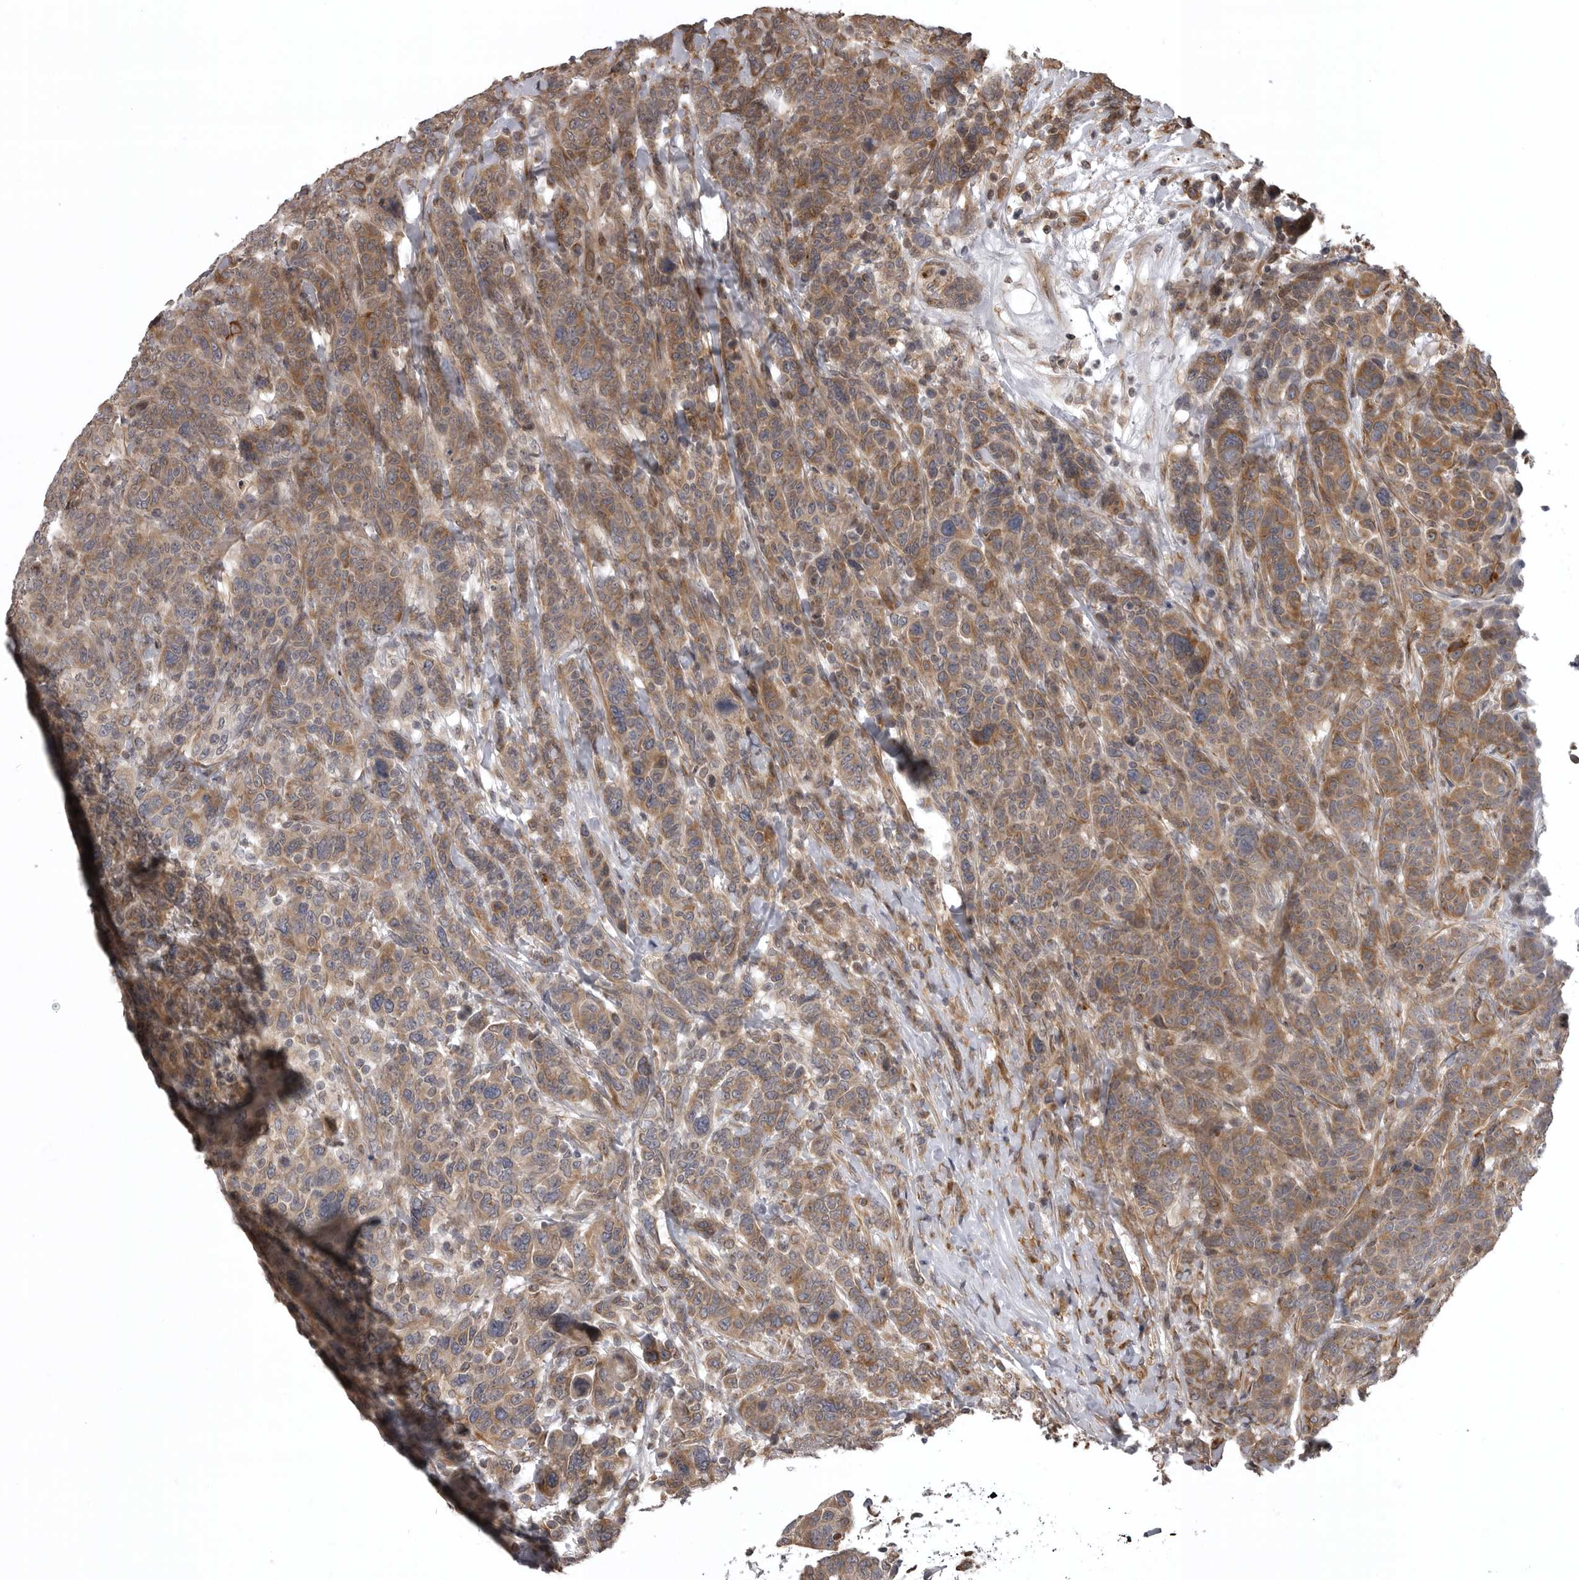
{"staining": {"intensity": "moderate", "quantity": ">75%", "location": "cytoplasmic/membranous"}, "tissue": "breast cancer", "cell_type": "Tumor cells", "image_type": "cancer", "snomed": [{"axis": "morphology", "description": "Duct carcinoma"}, {"axis": "topography", "description": "Breast"}], "caption": "Immunohistochemical staining of human invasive ductal carcinoma (breast) exhibits moderate cytoplasmic/membranous protein expression in approximately >75% of tumor cells.", "gene": "ZNRF1", "patient": {"sex": "female", "age": 37}}